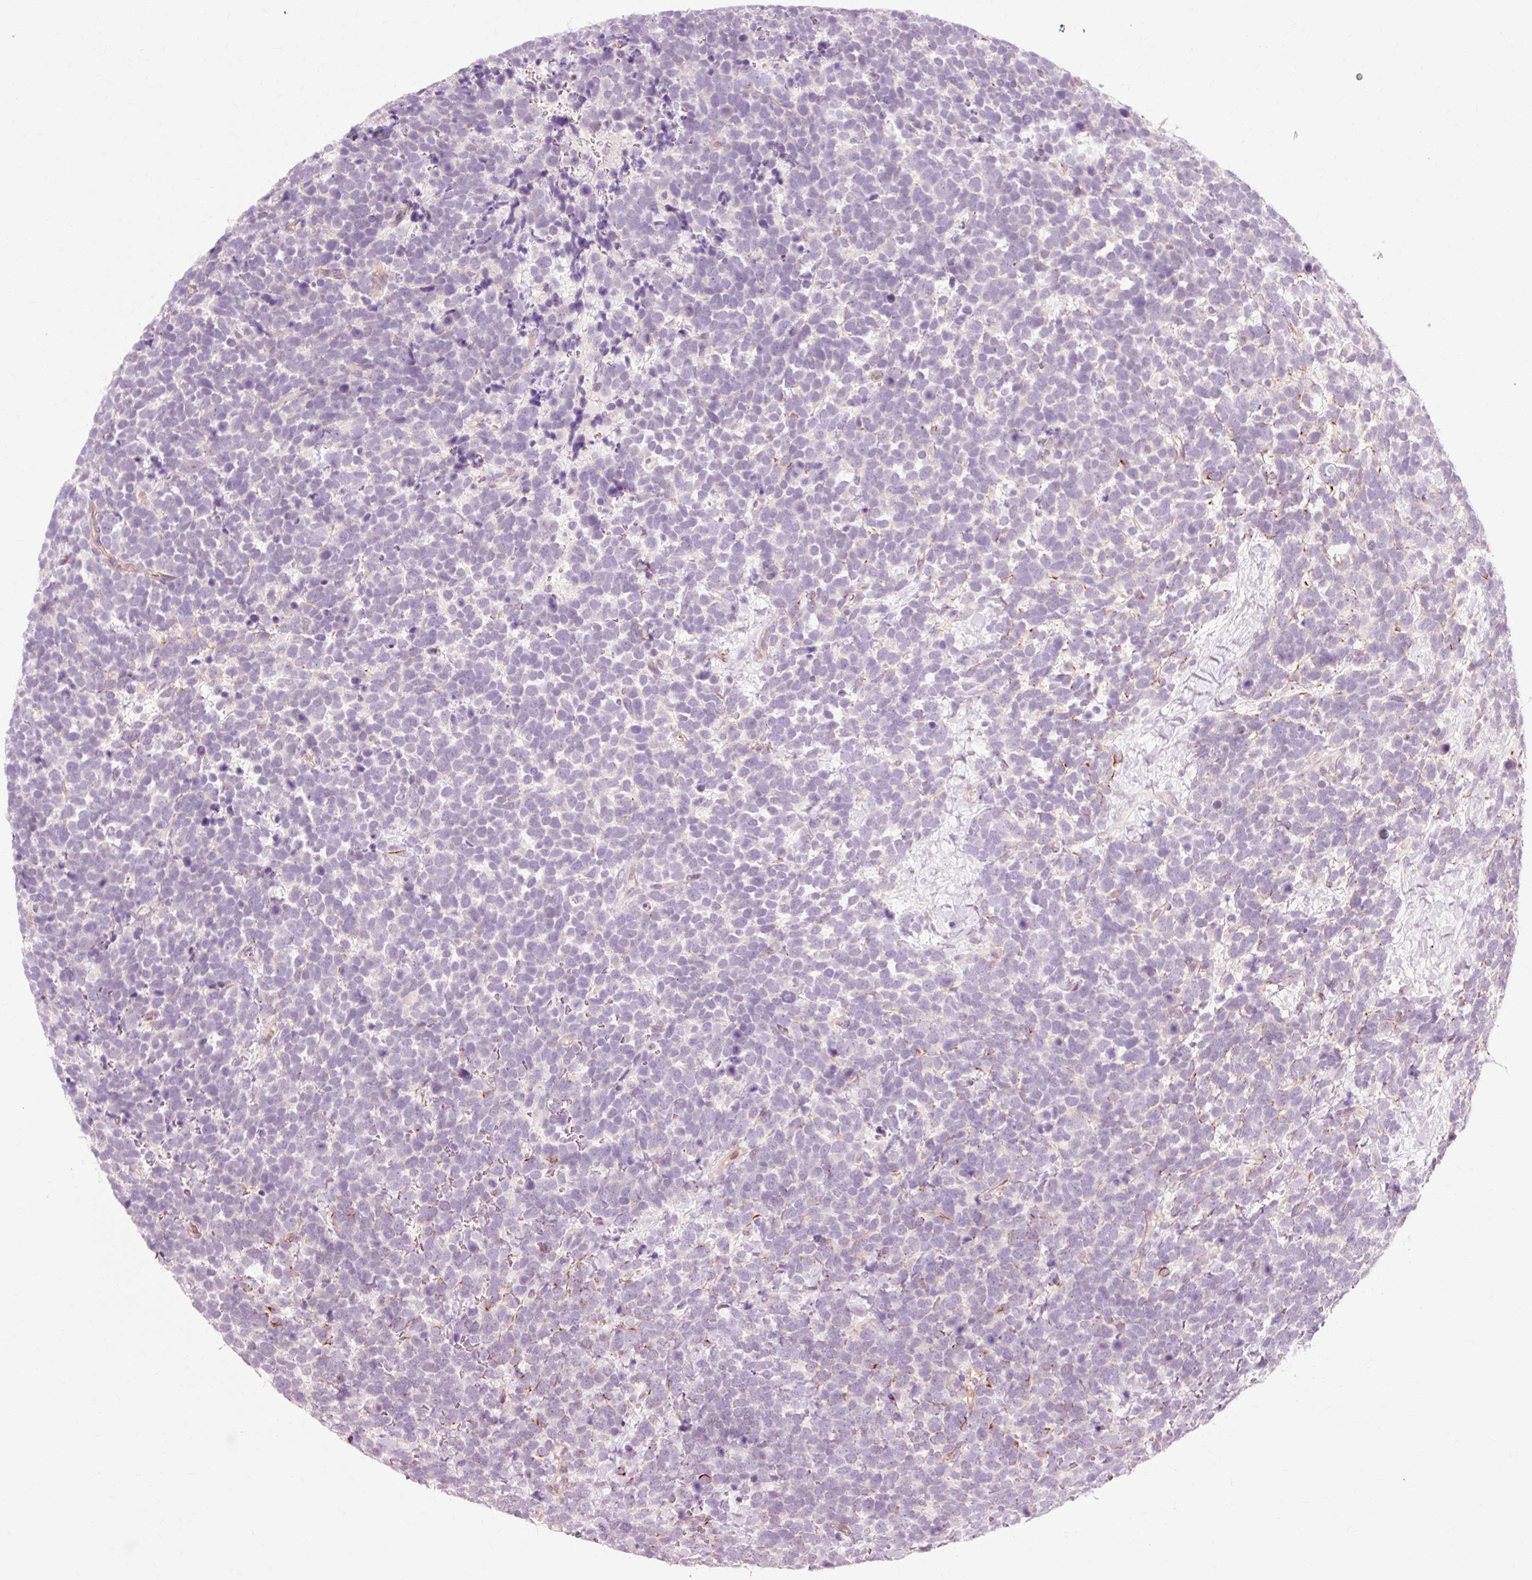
{"staining": {"intensity": "negative", "quantity": "none", "location": "none"}, "tissue": "urothelial cancer", "cell_type": "Tumor cells", "image_type": "cancer", "snomed": [{"axis": "morphology", "description": "Urothelial carcinoma, High grade"}, {"axis": "topography", "description": "Urinary bladder"}], "caption": "Human urothelial cancer stained for a protein using immunohistochemistry (IHC) displays no expression in tumor cells.", "gene": "TRIM73", "patient": {"sex": "female", "age": 82}}